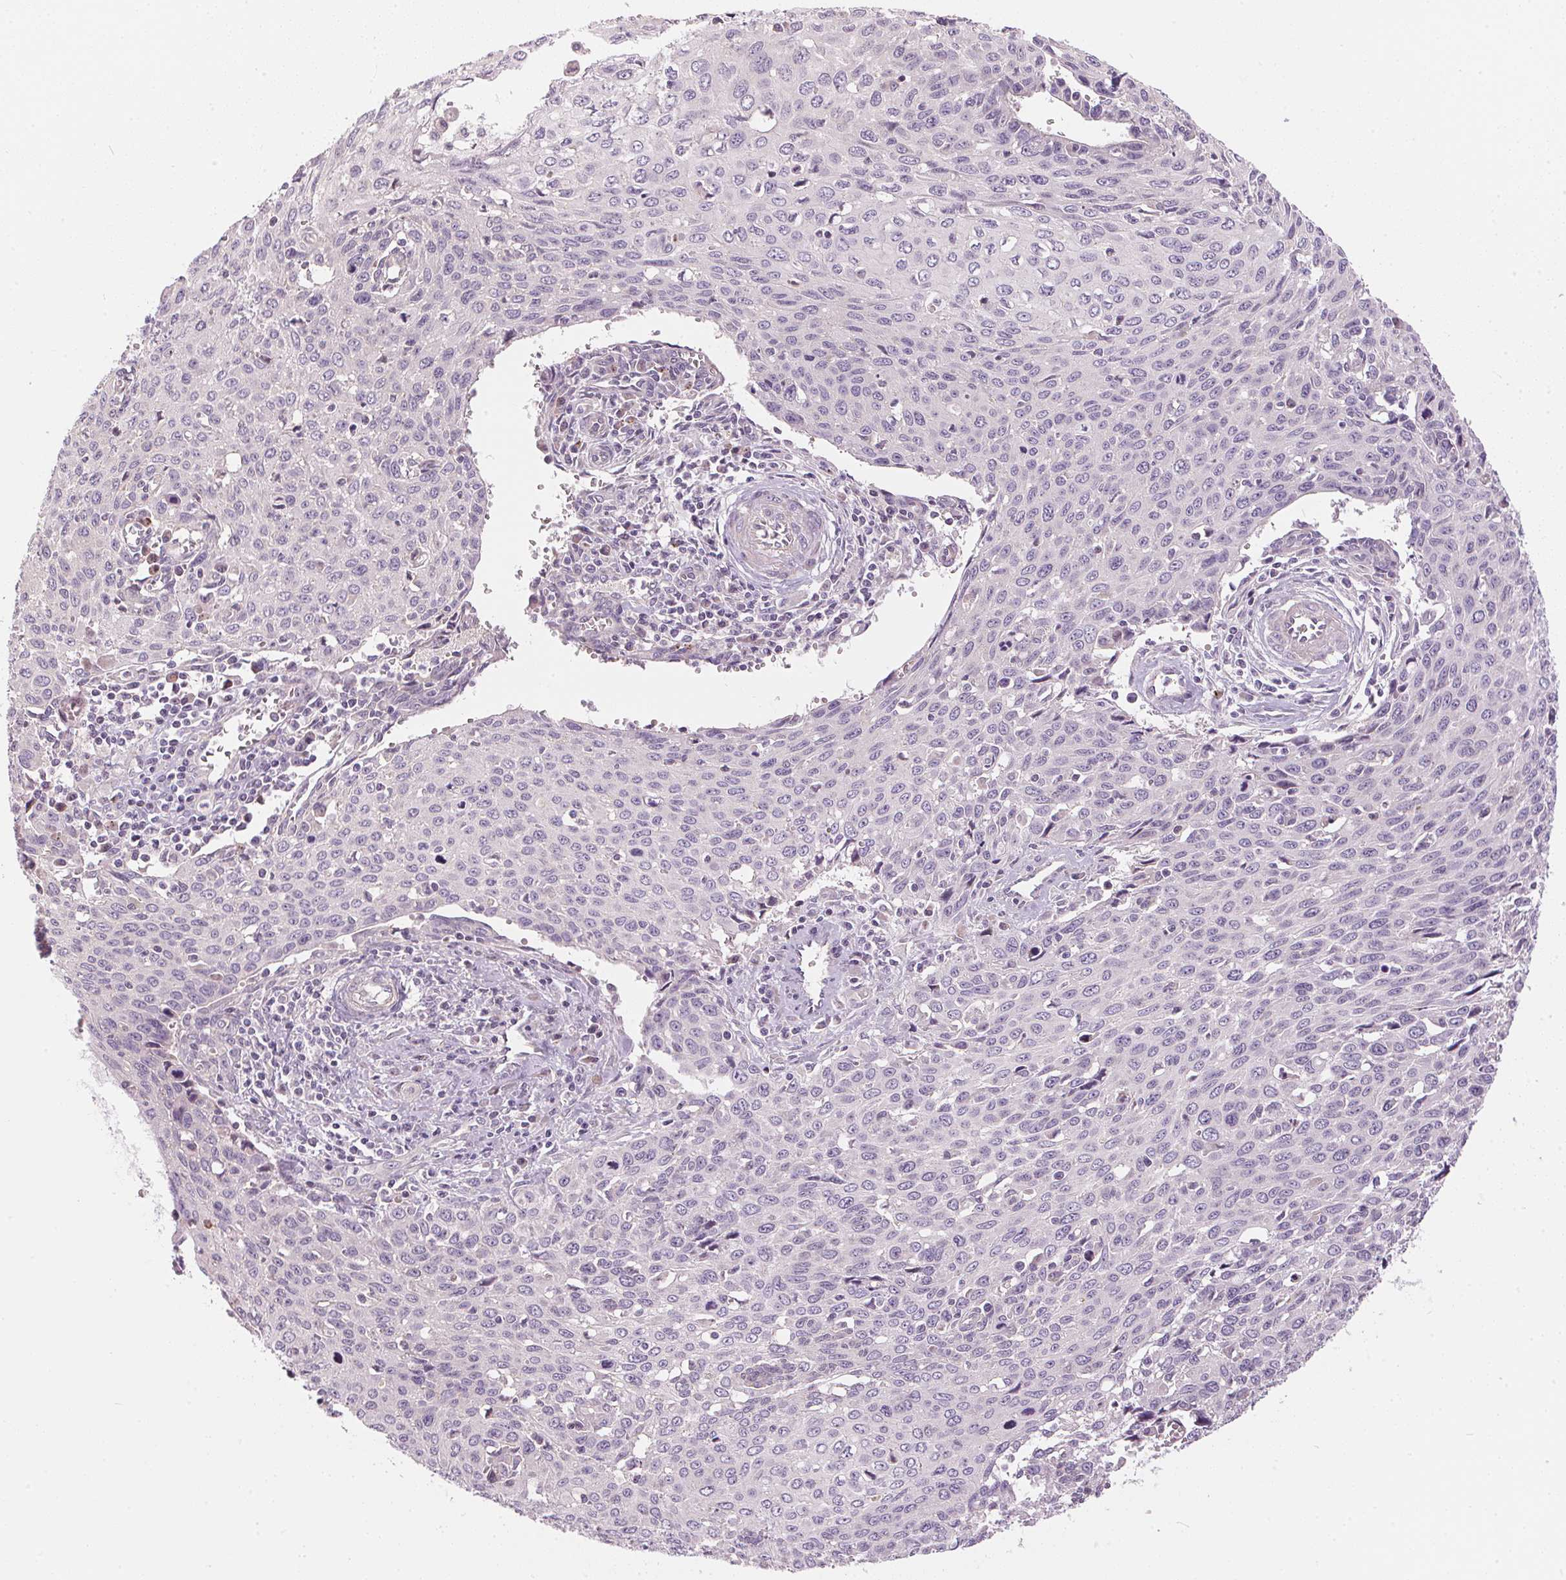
{"staining": {"intensity": "negative", "quantity": "none", "location": "none"}, "tissue": "cervical cancer", "cell_type": "Tumor cells", "image_type": "cancer", "snomed": [{"axis": "morphology", "description": "Squamous cell carcinoma, NOS"}, {"axis": "topography", "description": "Cervix"}], "caption": "There is no significant staining in tumor cells of cervical squamous cell carcinoma.", "gene": "UNC13B", "patient": {"sex": "female", "age": 38}}